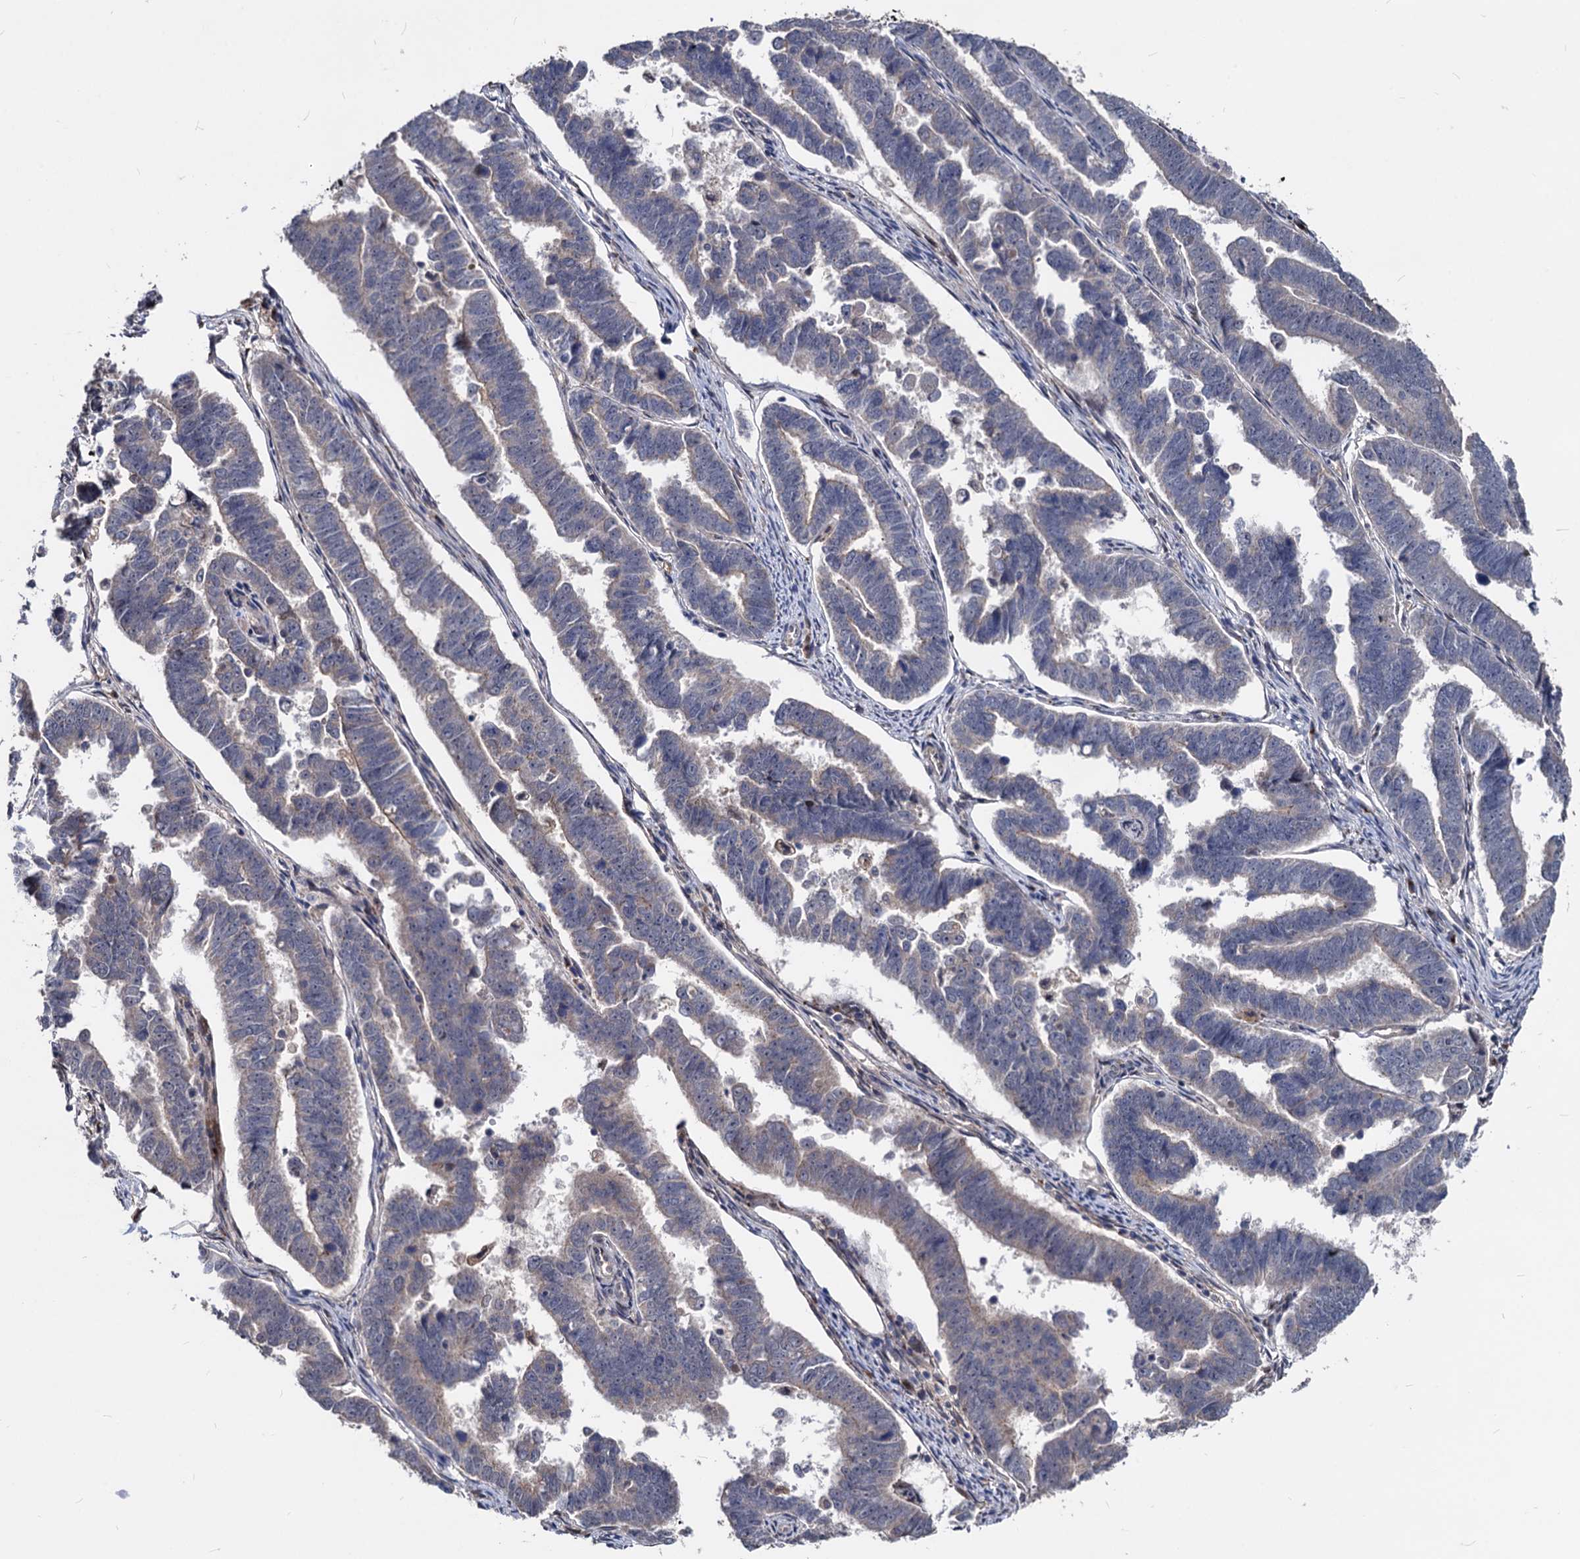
{"staining": {"intensity": "negative", "quantity": "none", "location": "none"}, "tissue": "endometrial cancer", "cell_type": "Tumor cells", "image_type": "cancer", "snomed": [{"axis": "morphology", "description": "Adenocarcinoma, NOS"}, {"axis": "topography", "description": "Endometrium"}], "caption": "This histopathology image is of adenocarcinoma (endometrial) stained with immunohistochemistry (IHC) to label a protein in brown with the nuclei are counter-stained blue. There is no staining in tumor cells.", "gene": "SMAGP", "patient": {"sex": "female", "age": 75}}